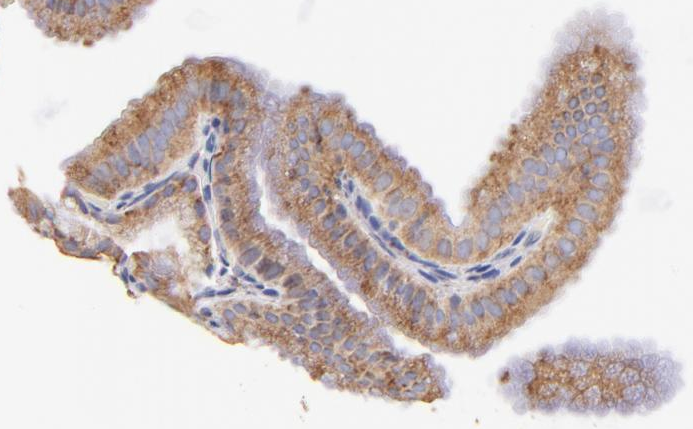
{"staining": {"intensity": "moderate", "quantity": ">75%", "location": "cytoplasmic/membranous"}, "tissue": "gallbladder", "cell_type": "Glandular cells", "image_type": "normal", "snomed": [{"axis": "morphology", "description": "Normal tissue, NOS"}, {"axis": "topography", "description": "Gallbladder"}], "caption": "A brown stain highlights moderate cytoplasmic/membranous positivity of a protein in glandular cells of normal human gallbladder.", "gene": "RPL30", "patient": {"sex": "female", "age": 63}}